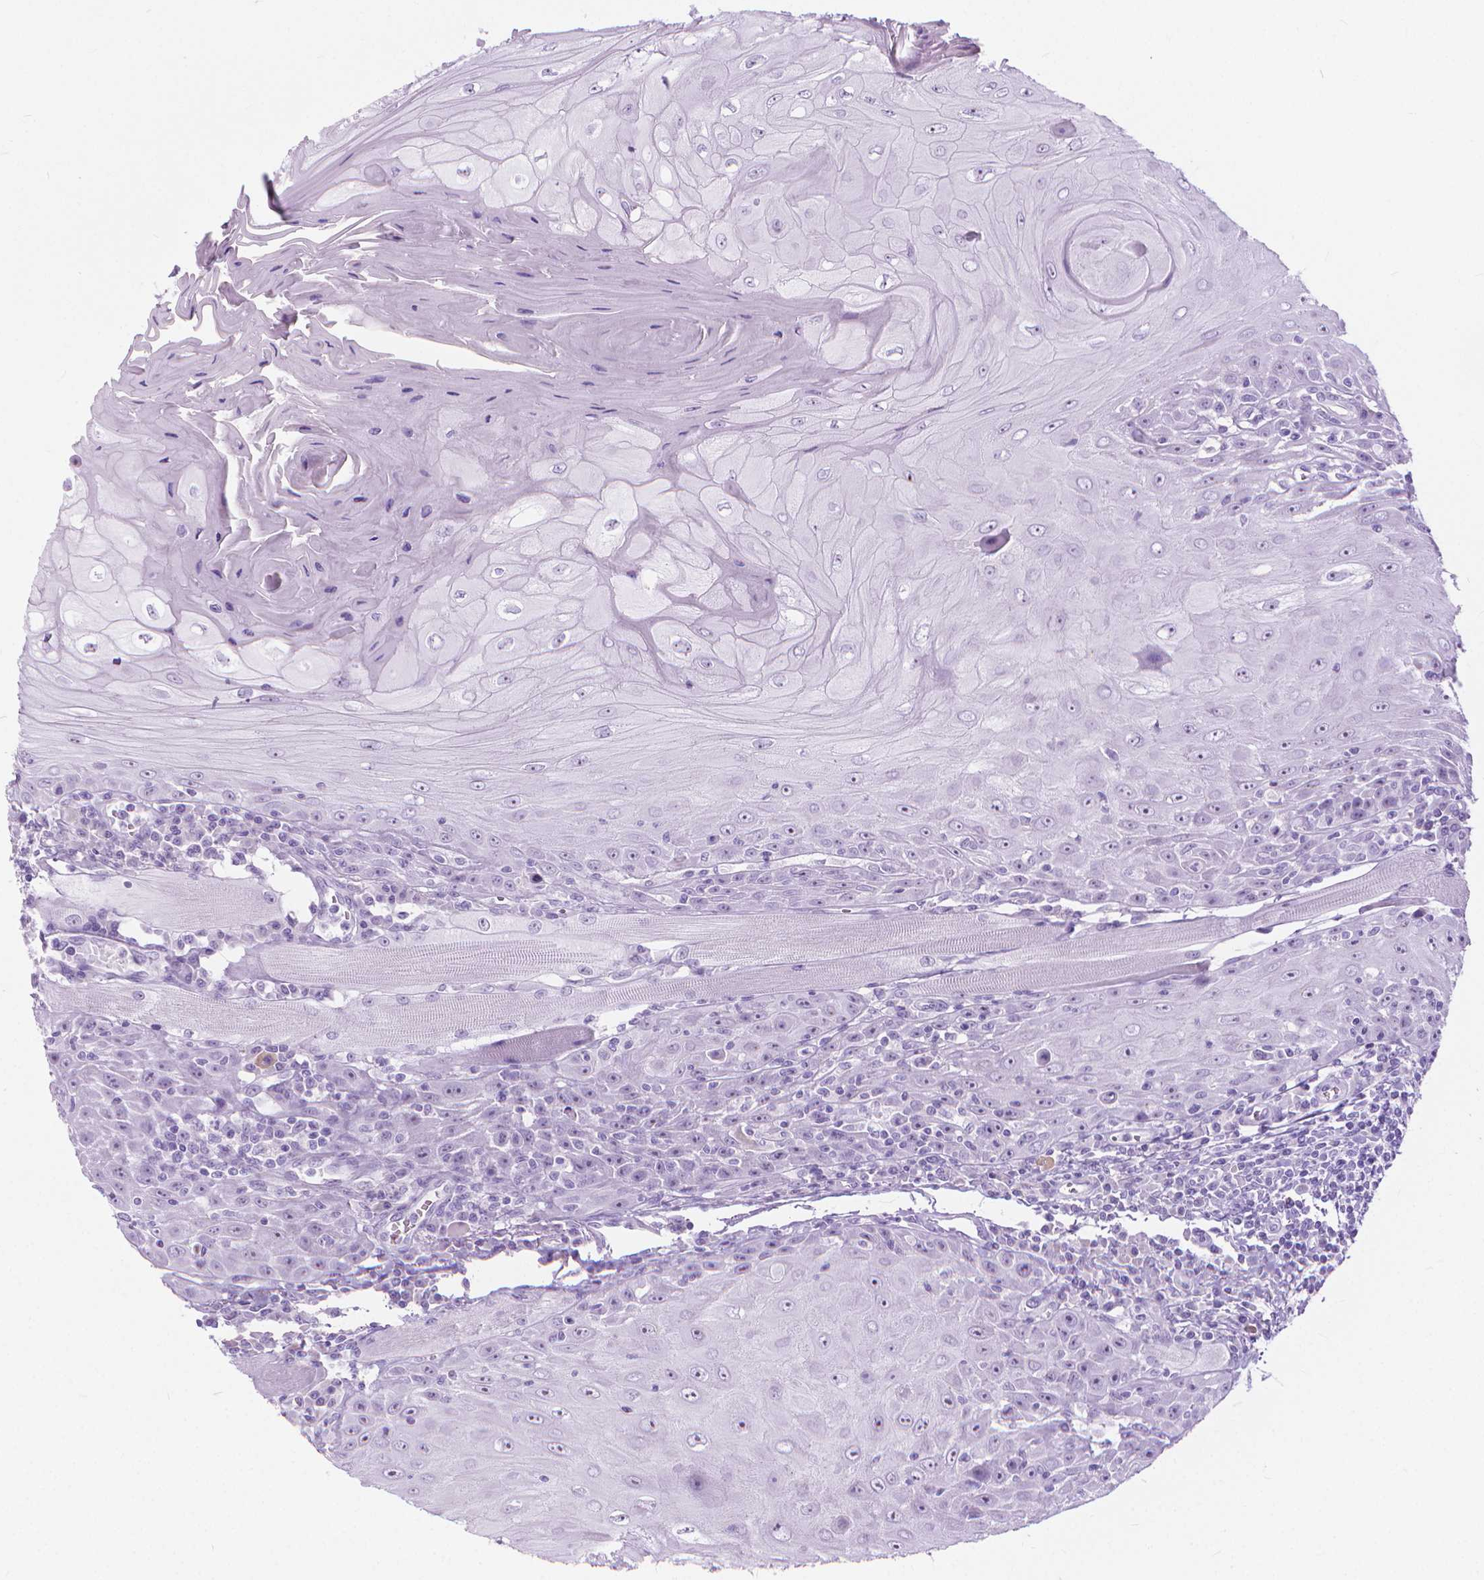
{"staining": {"intensity": "negative", "quantity": "none", "location": "none"}, "tissue": "head and neck cancer", "cell_type": "Tumor cells", "image_type": "cancer", "snomed": [{"axis": "morphology", "description": "Squamous cell carcinoma, NOS"}, {"axis": "topography", "description": "Head-Neck"}], "caption": "A photomicrograph of squamous cell carcinoma (head and neck) stained for a protein displays no brown staining in tumor cells.", "gene": "HTR2B", "patient": {"sex": "male", "age": 52}}